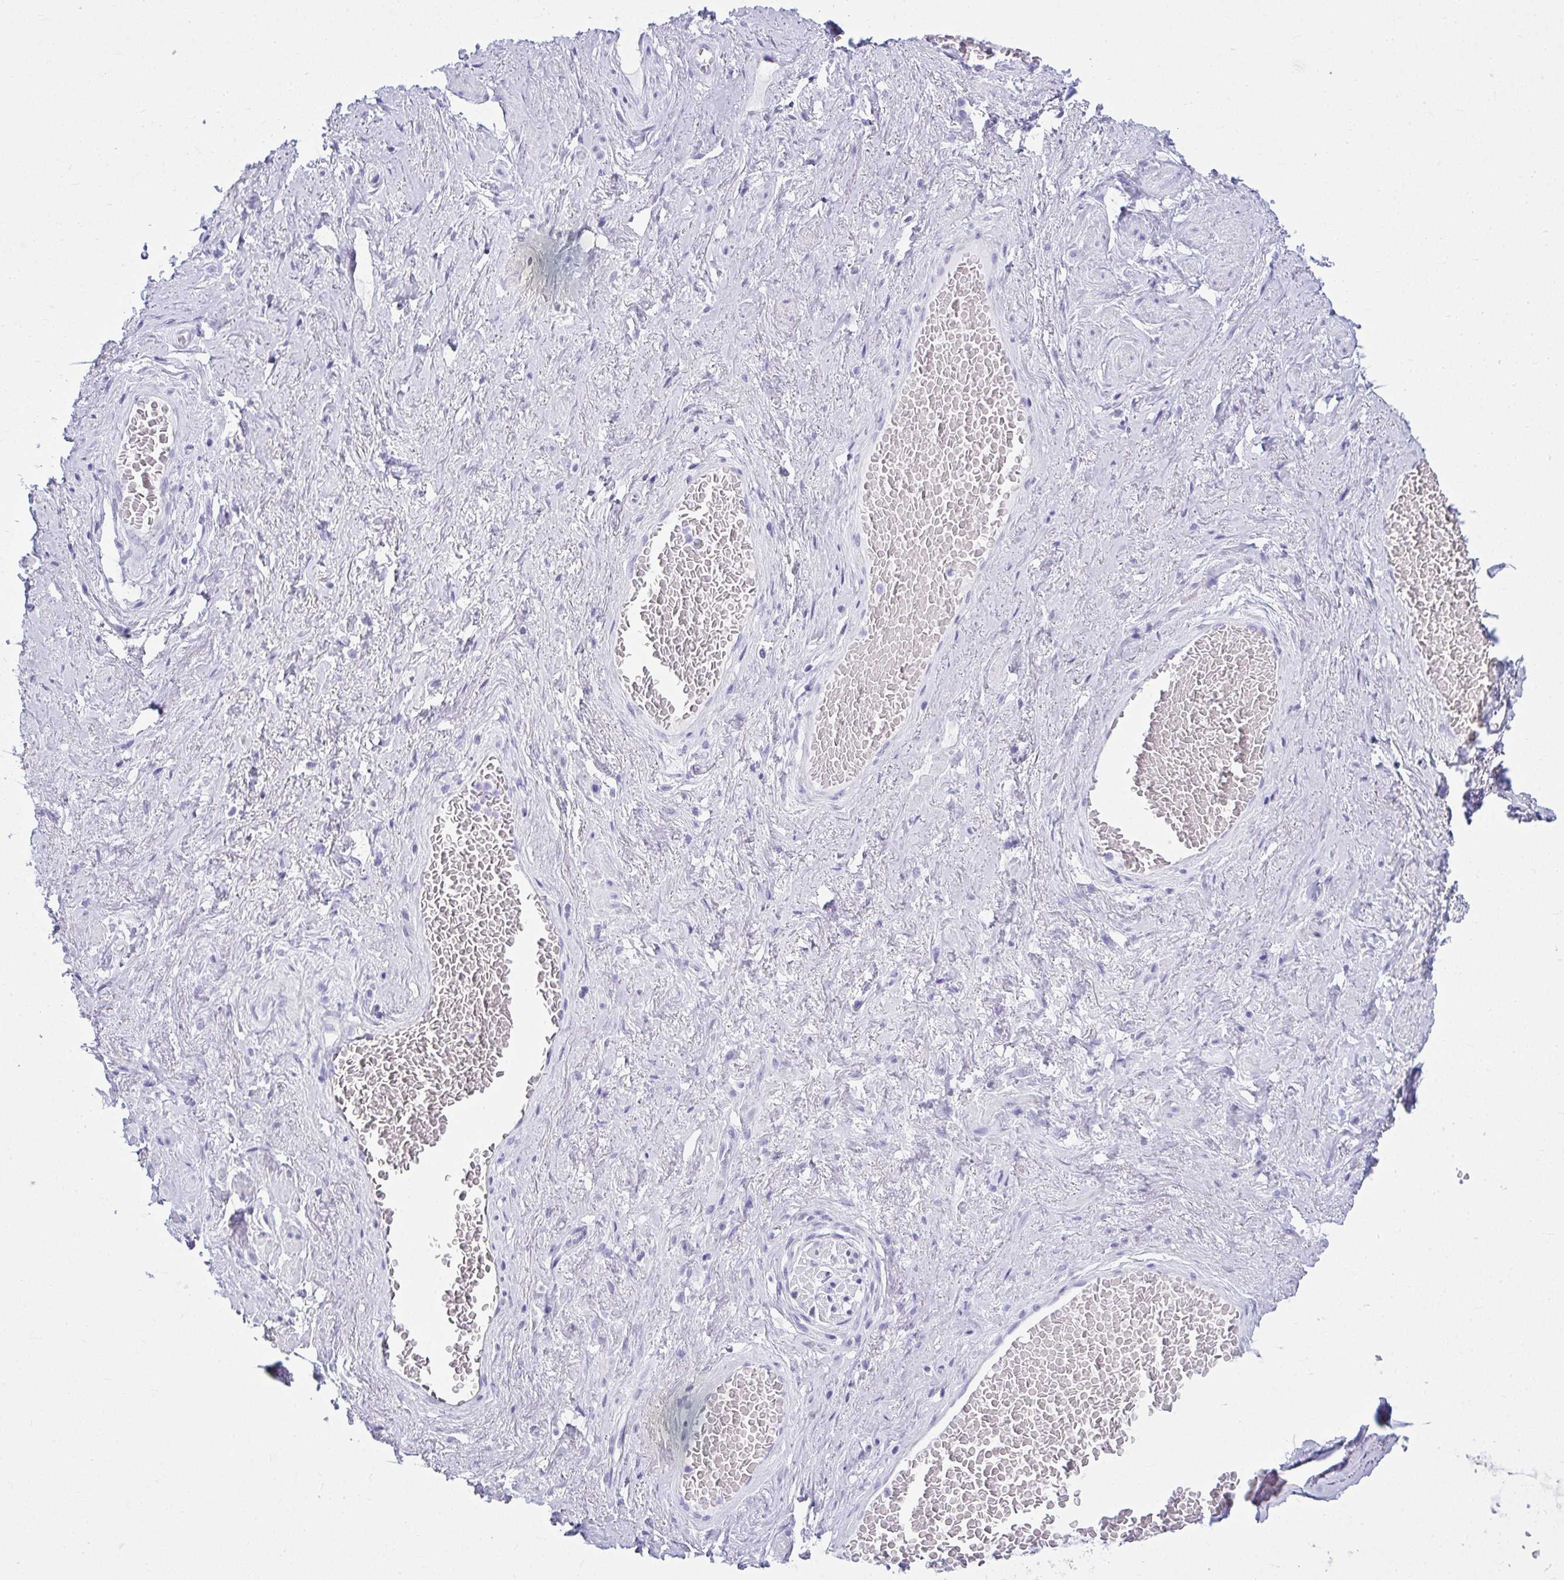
{"staining": {"intensity": "negative", "quantity": "none", "location": "none"}, "tissue": "adipose tissue", "cell_type": "Adipocytes", "image_type": "normal", "snomed": [{"axis": "morphology", "description": "Normal tissue, NOS"}, {"axis": "topography", "description": "Vagina"}, {"axis": "topography", "description": "Peripheral nerve tissue"}], "caption": "Immunohistochemical staining of normal human adipose tissue shows no significant expression in adipocytes.", "gene": "CLGN", "patient": {"sex": "female", "age": 71}}